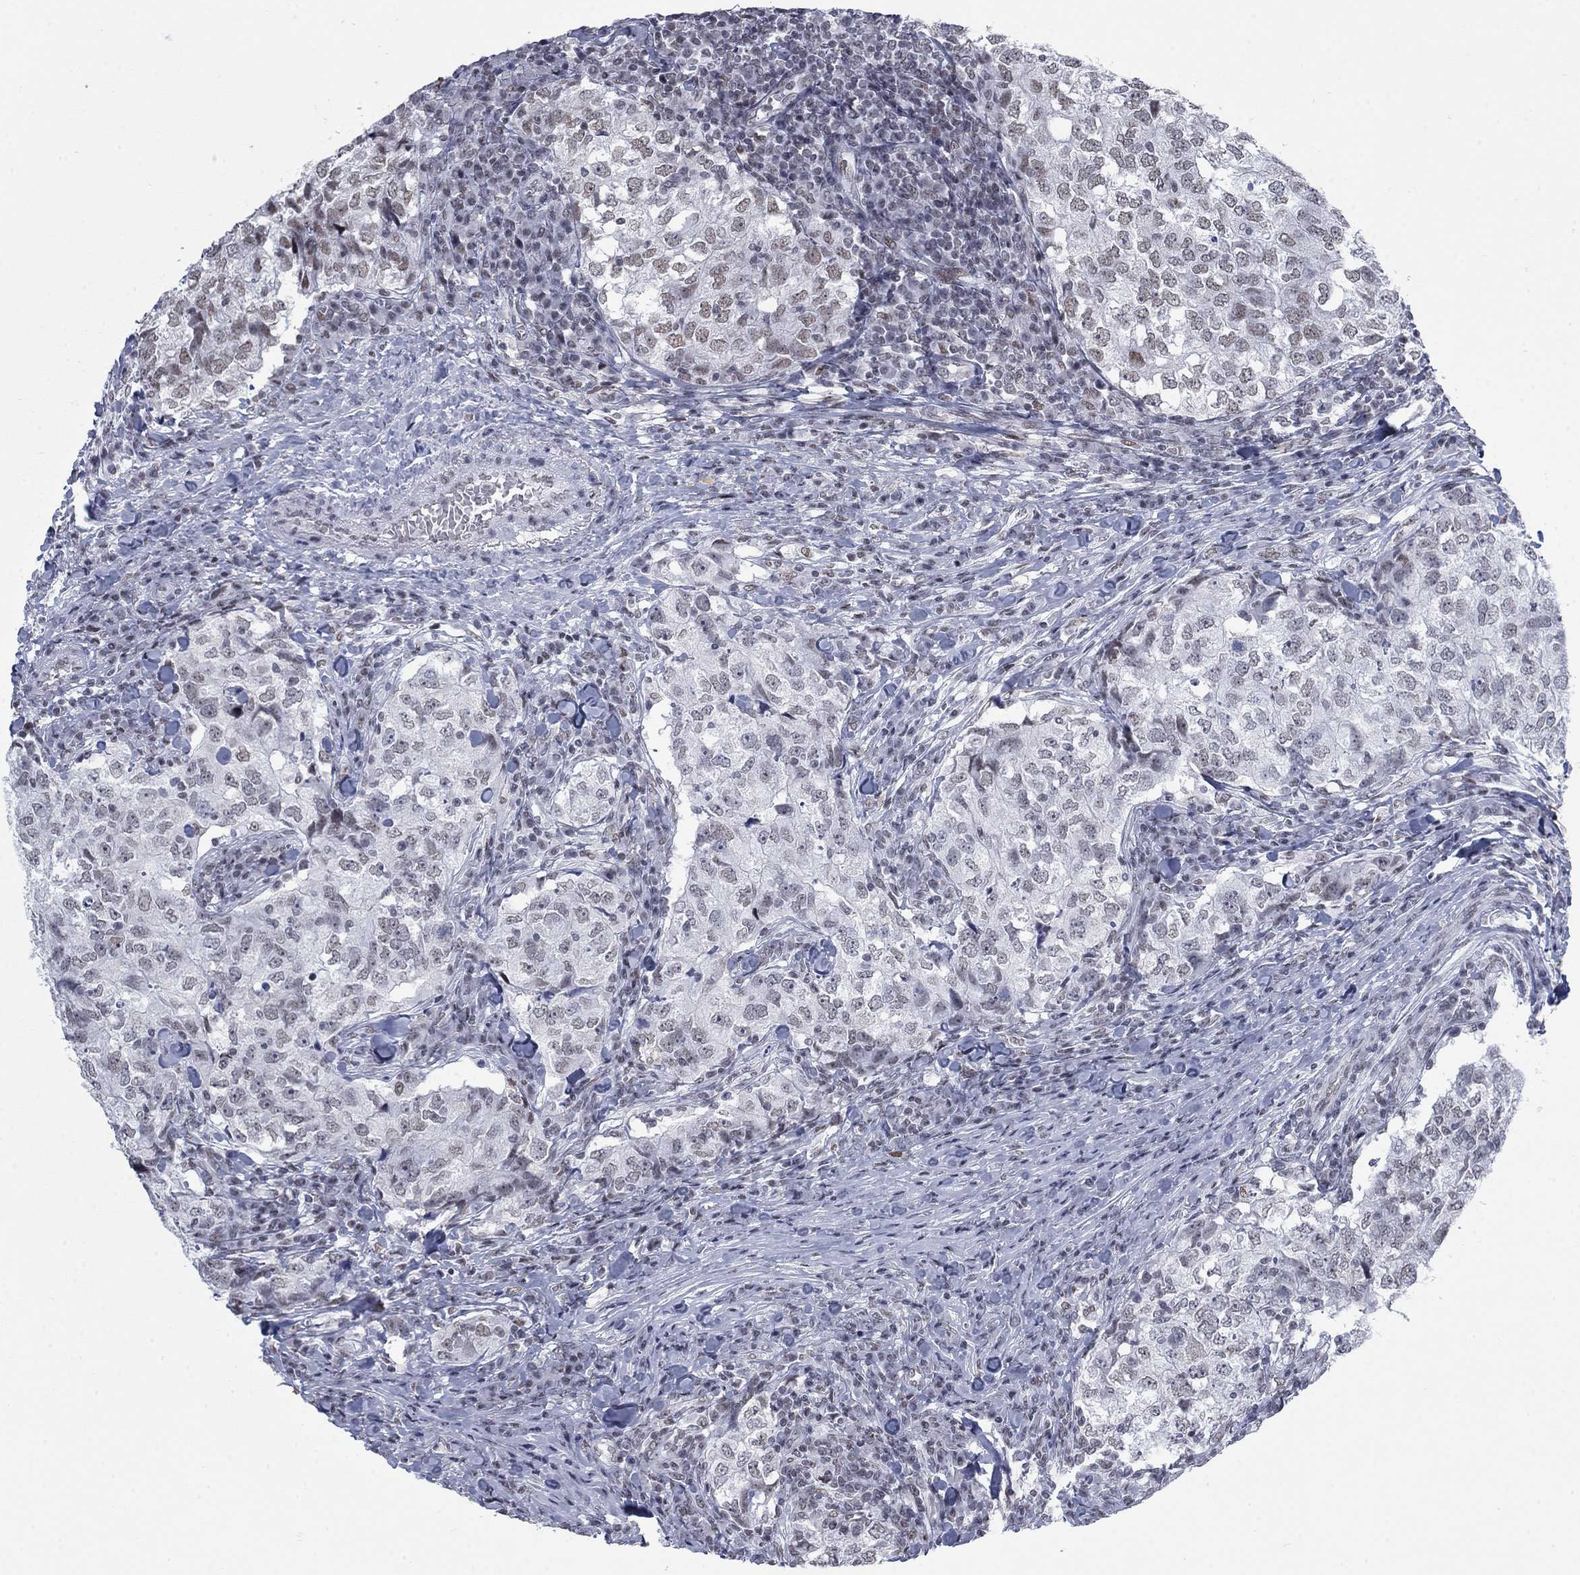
{"staining": {"intensity": "weak", "quantity": "<25%", "location": "nuclear"}, "tissue": "breast cancer", "cell_type": "Tumor cells", "image_type": "cancer", "snomed": [{"axis": "morphology", "description": "Duct carcinoma"}, {"axis": "topography", "description": "Breast"}], "caption": "Immunohistochemical staining of human infiltrating ductal carcinoma (breast) displays no significant staining in tumor cells.", "gene": "NPAS3", "patient": {"sex": "female", "age": 30}}